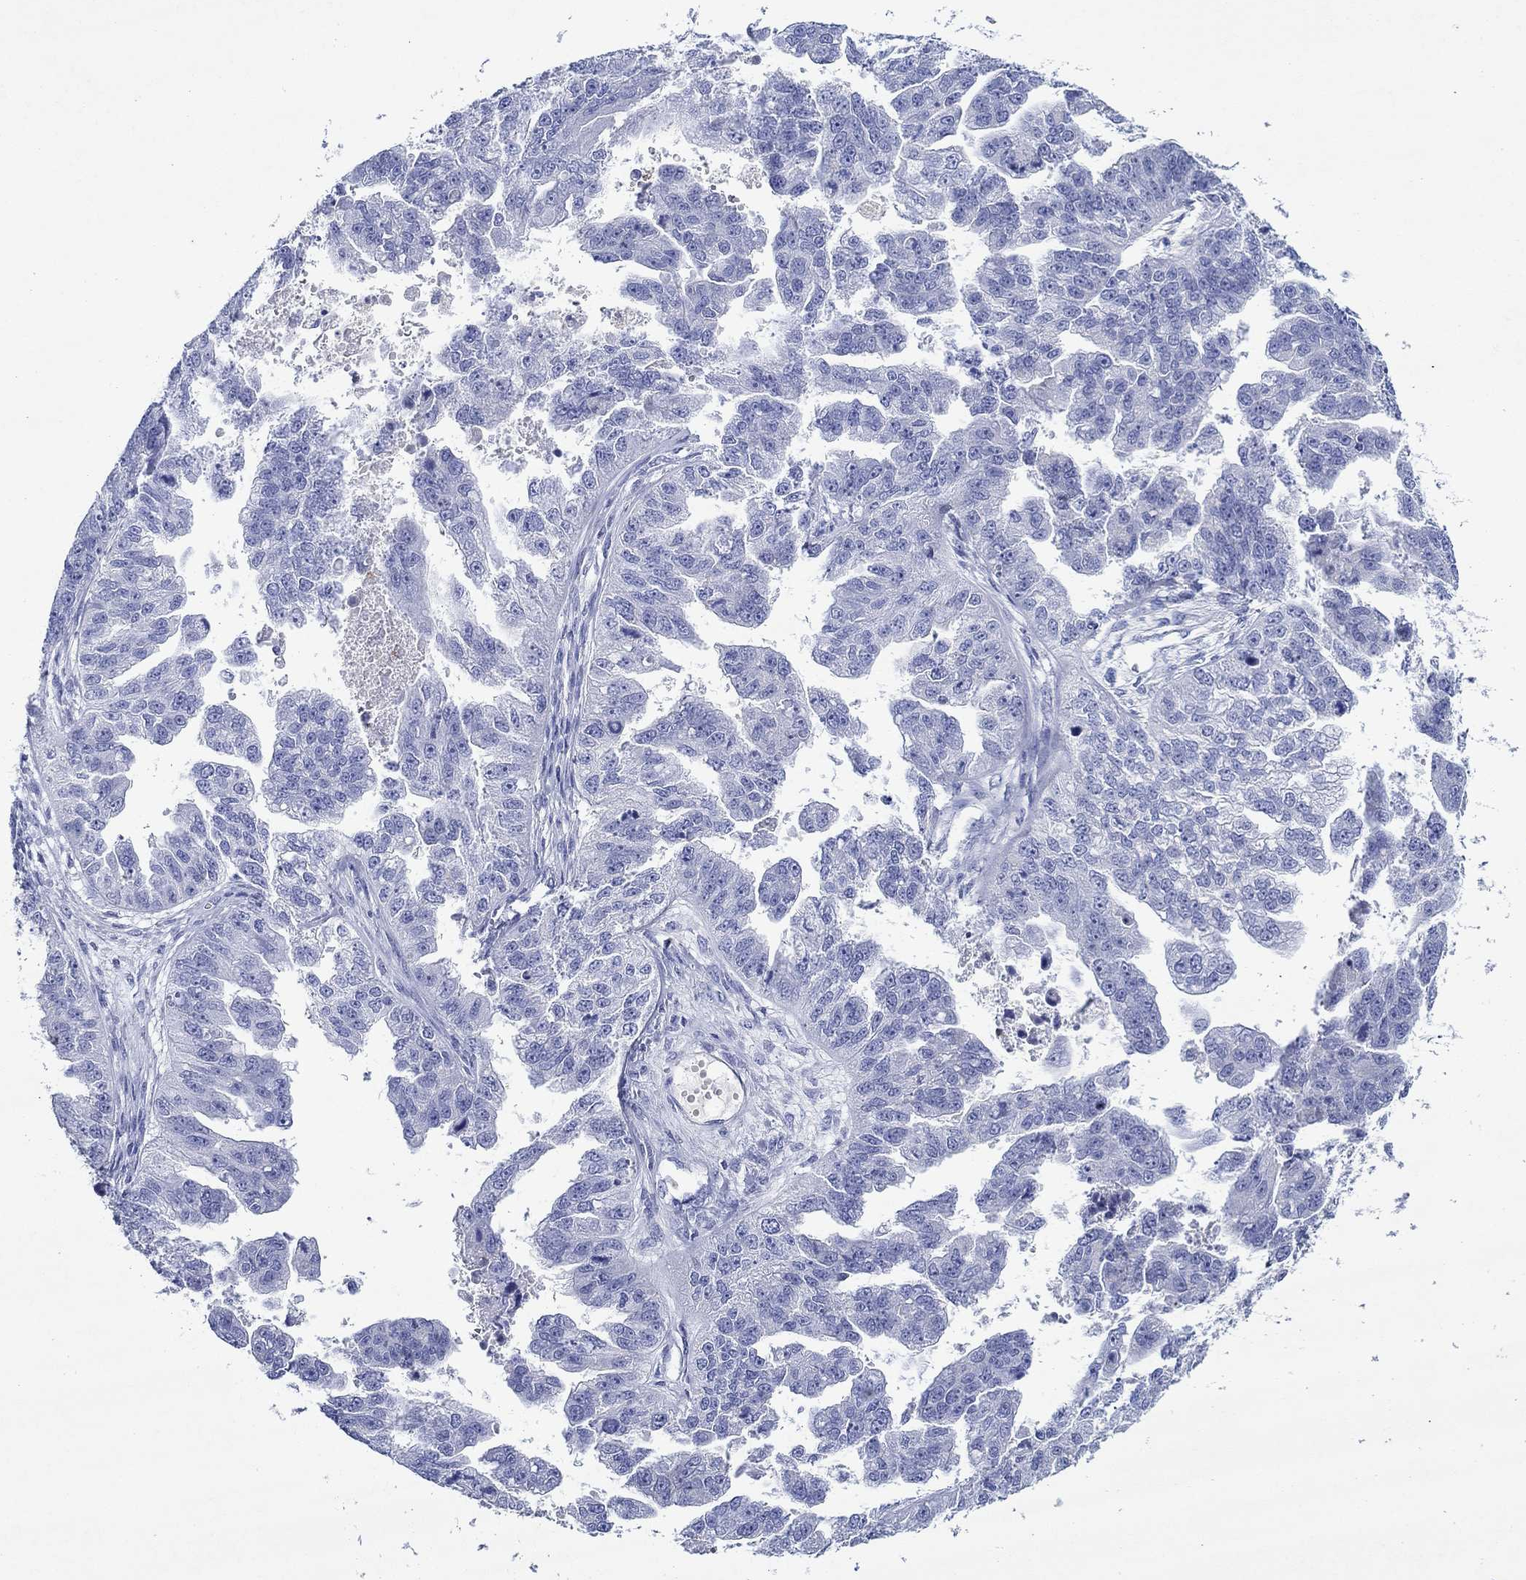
{"staining": {"intensity": "negative", "quantity": "none", "location": "none"}, "tissue": "ovarian cancer", "cell_type": "Tumor cells", "image_type": "cancer", "snomed": [{"axis": "morphology", "description": "Cystadenocarcinoma, serous, NOS"}, {"axis": "topography", "description": "Ovary"}], "caption": "DAB immunohistochemical staining of ovarian cancer shows no significant positivity in tumor cells. The staining was performed using DAB (3,3'-diaminobenzidine) to visualize the protein expression in brown, while the nuclei were stained in blue with hematoxylin (Magnification: 20x).", "gene": "EPX", "patient": {"sex": "female", "age": 58}}